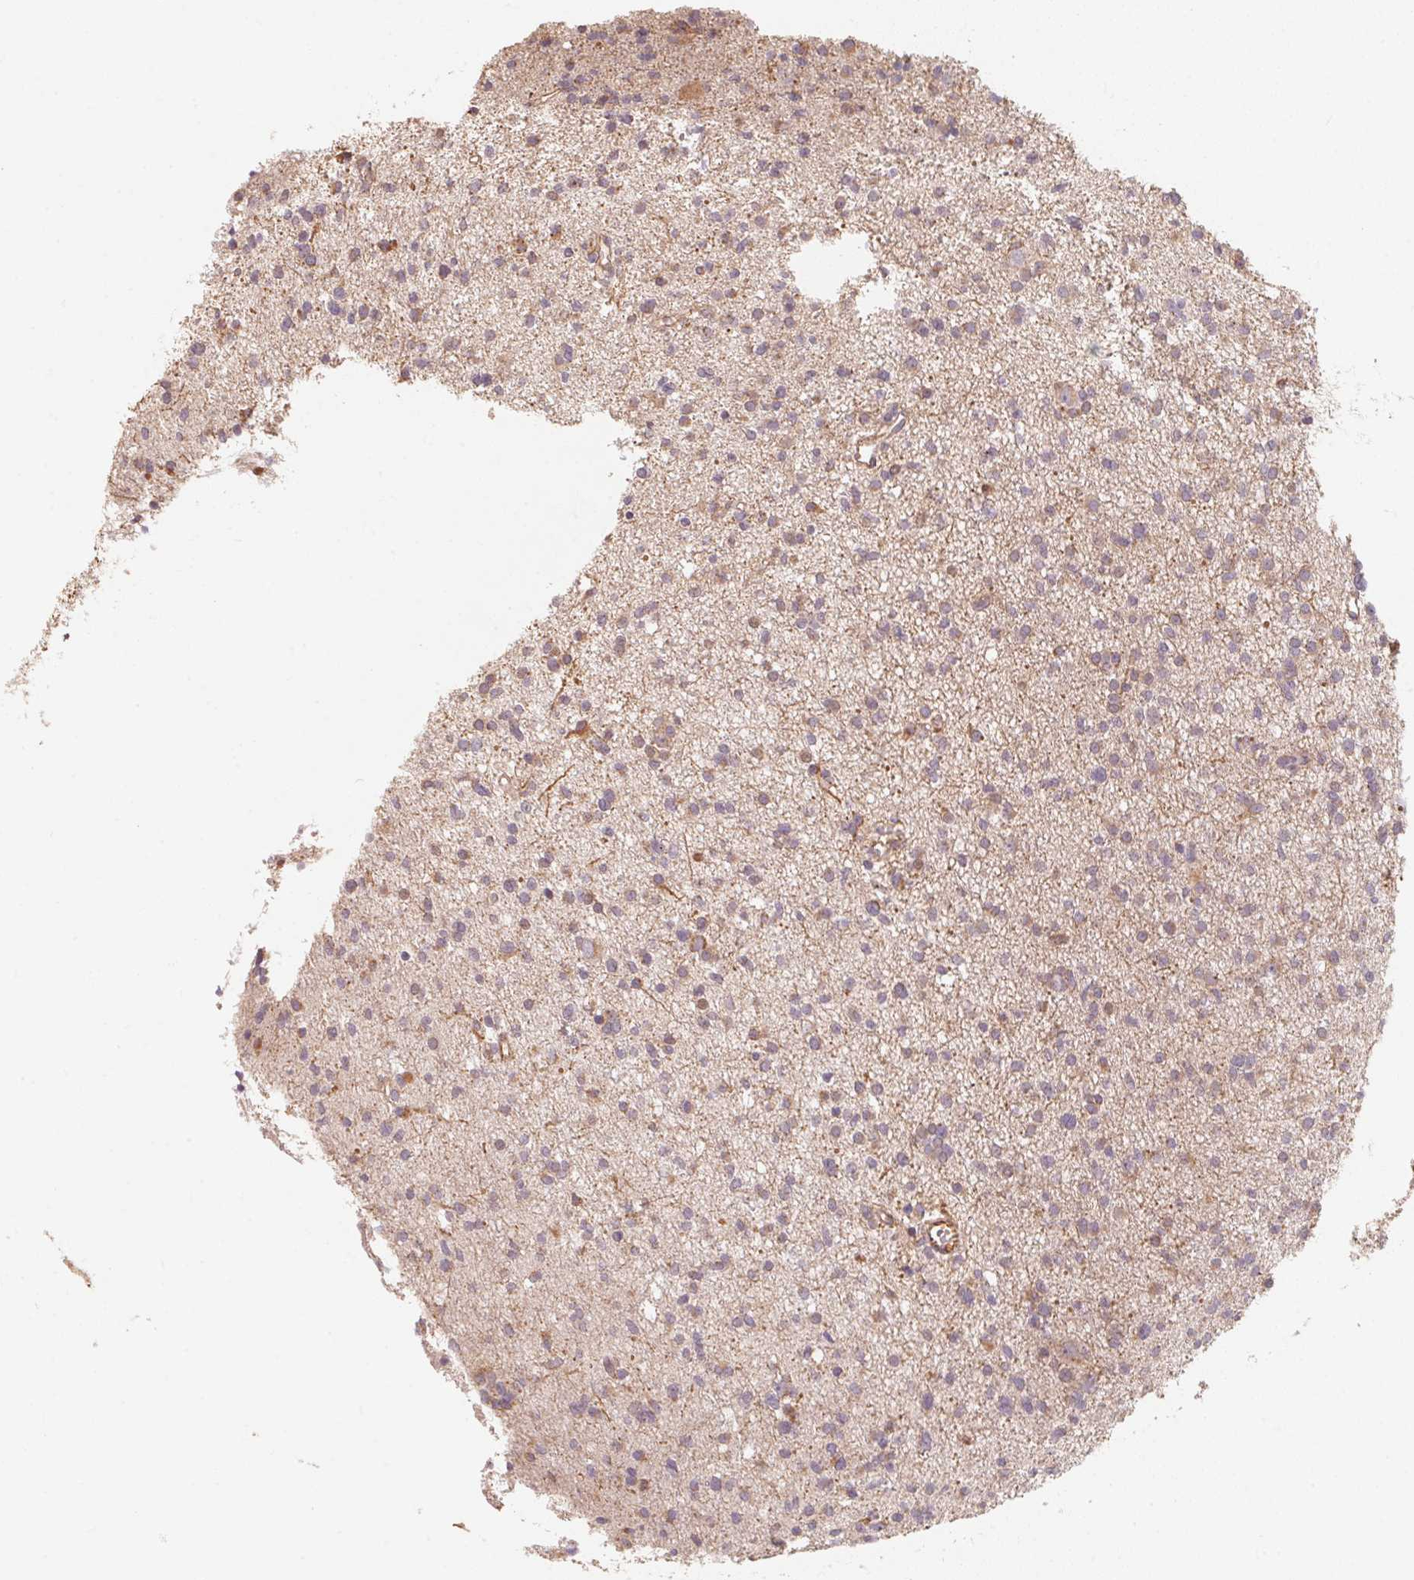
{"staining": {"intensity": "weak", "quantity": "25%-75%", "location": "cytoplasmic/membranous"}, "tissue": "glioma", "cell_type": "Tumor cells", "image_type": "cancer", "snomed": [{"axis": "morphology", "description": "Glioma, malignant, High grade"}, {"axis": "topography", "description": "Brain"}], "caption": "Glioma was stained to show a protein in brown. There is low levels of weak cytoplasmic/membranous staining in about 25%-75% of tumor cells.", "gene": "TSPAN12", "patient": {"sex": "male", "age": 23}}